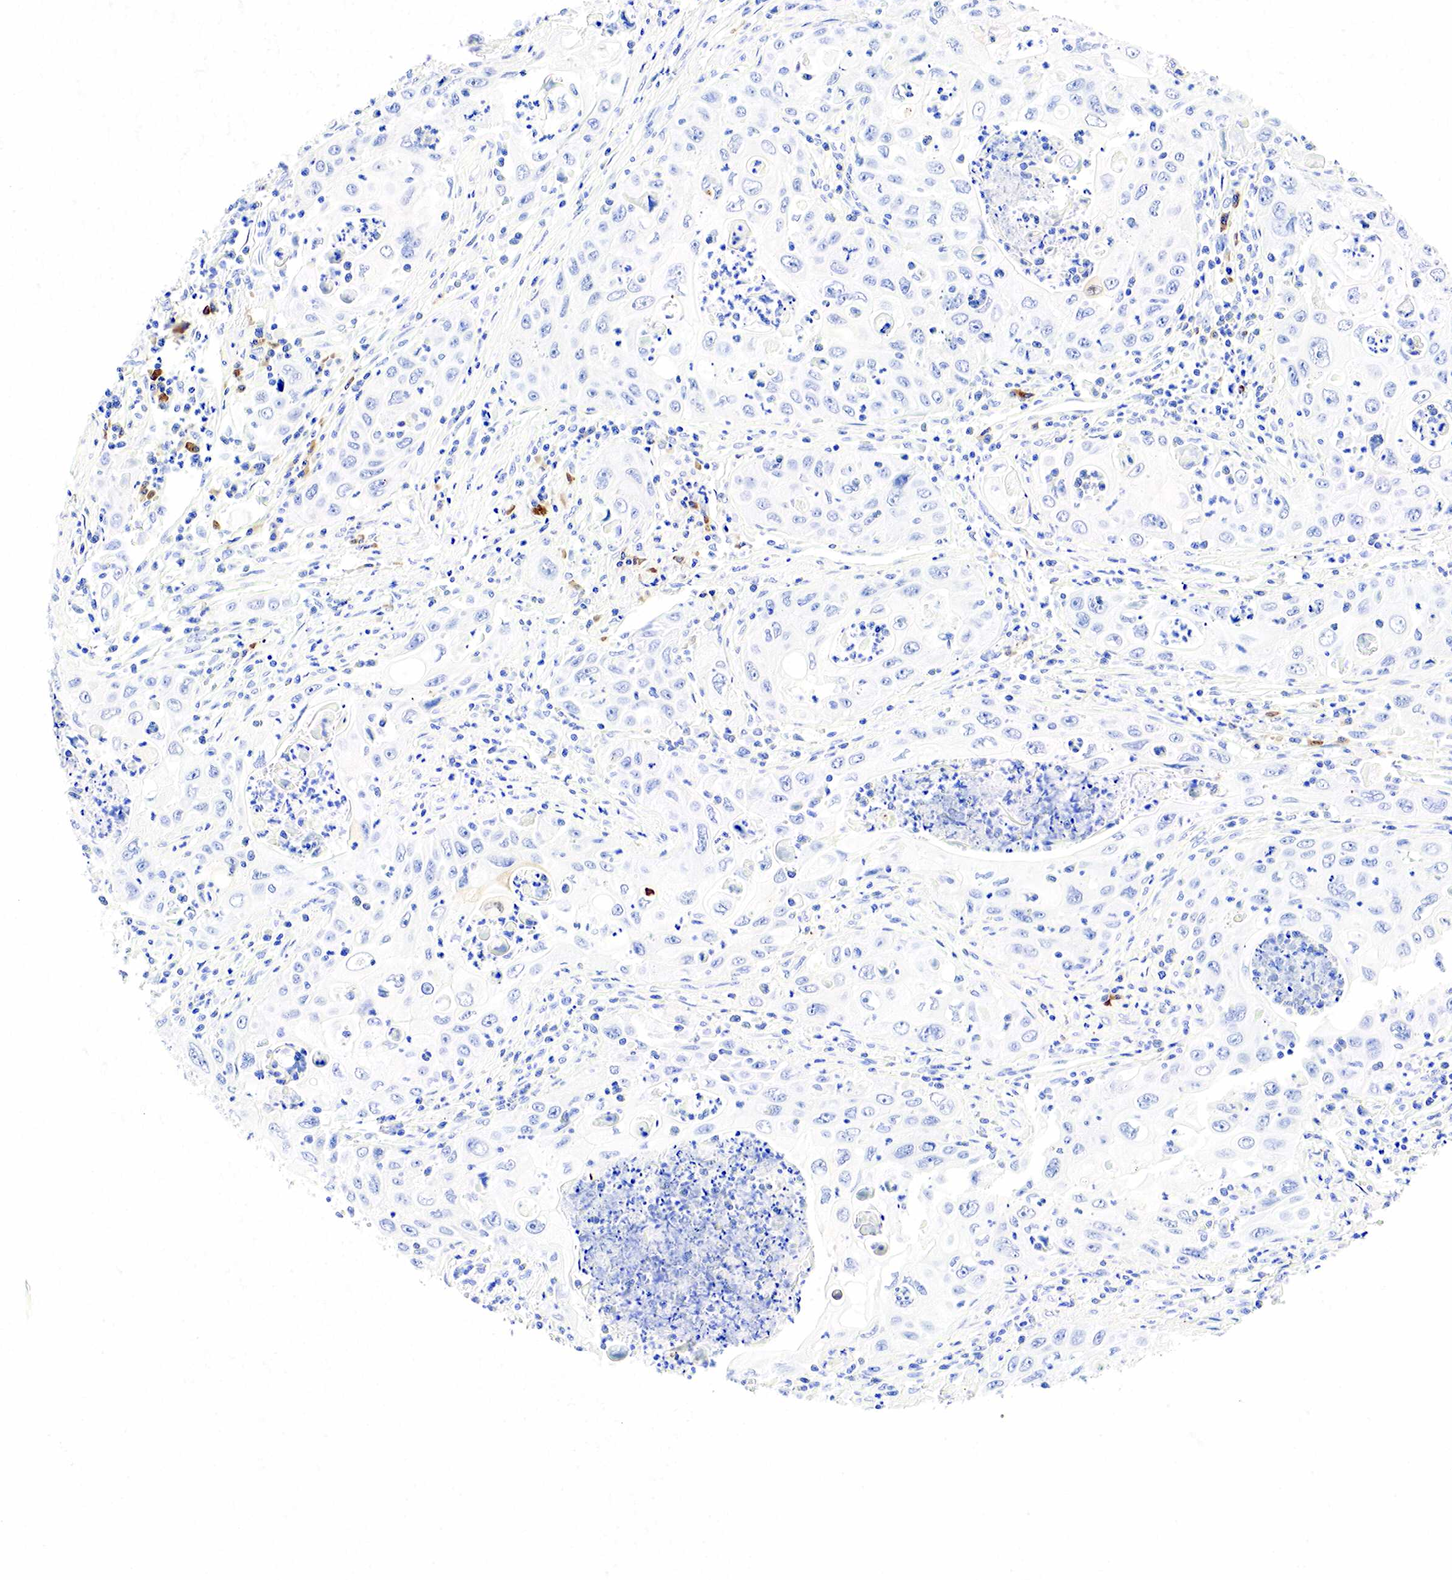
{"staining": {"intensity": "negative", "quantity": "none", "location": "none"}, "tissue": "pancreatic cancer", "cell_type": "Tumor cells", "image_type": "cancer", "snomed": [{"axis": "morphology", "description": "Adenocarcinoma, NOS"}, {"axis": "topography", "description": "Pancreas"}], "caption": "IHC of human adenocarcinoma (pancreatic) displays no expression in tumor cells.", "gene": "CD79A", "patient": {"sex": "male", "age": 70}}